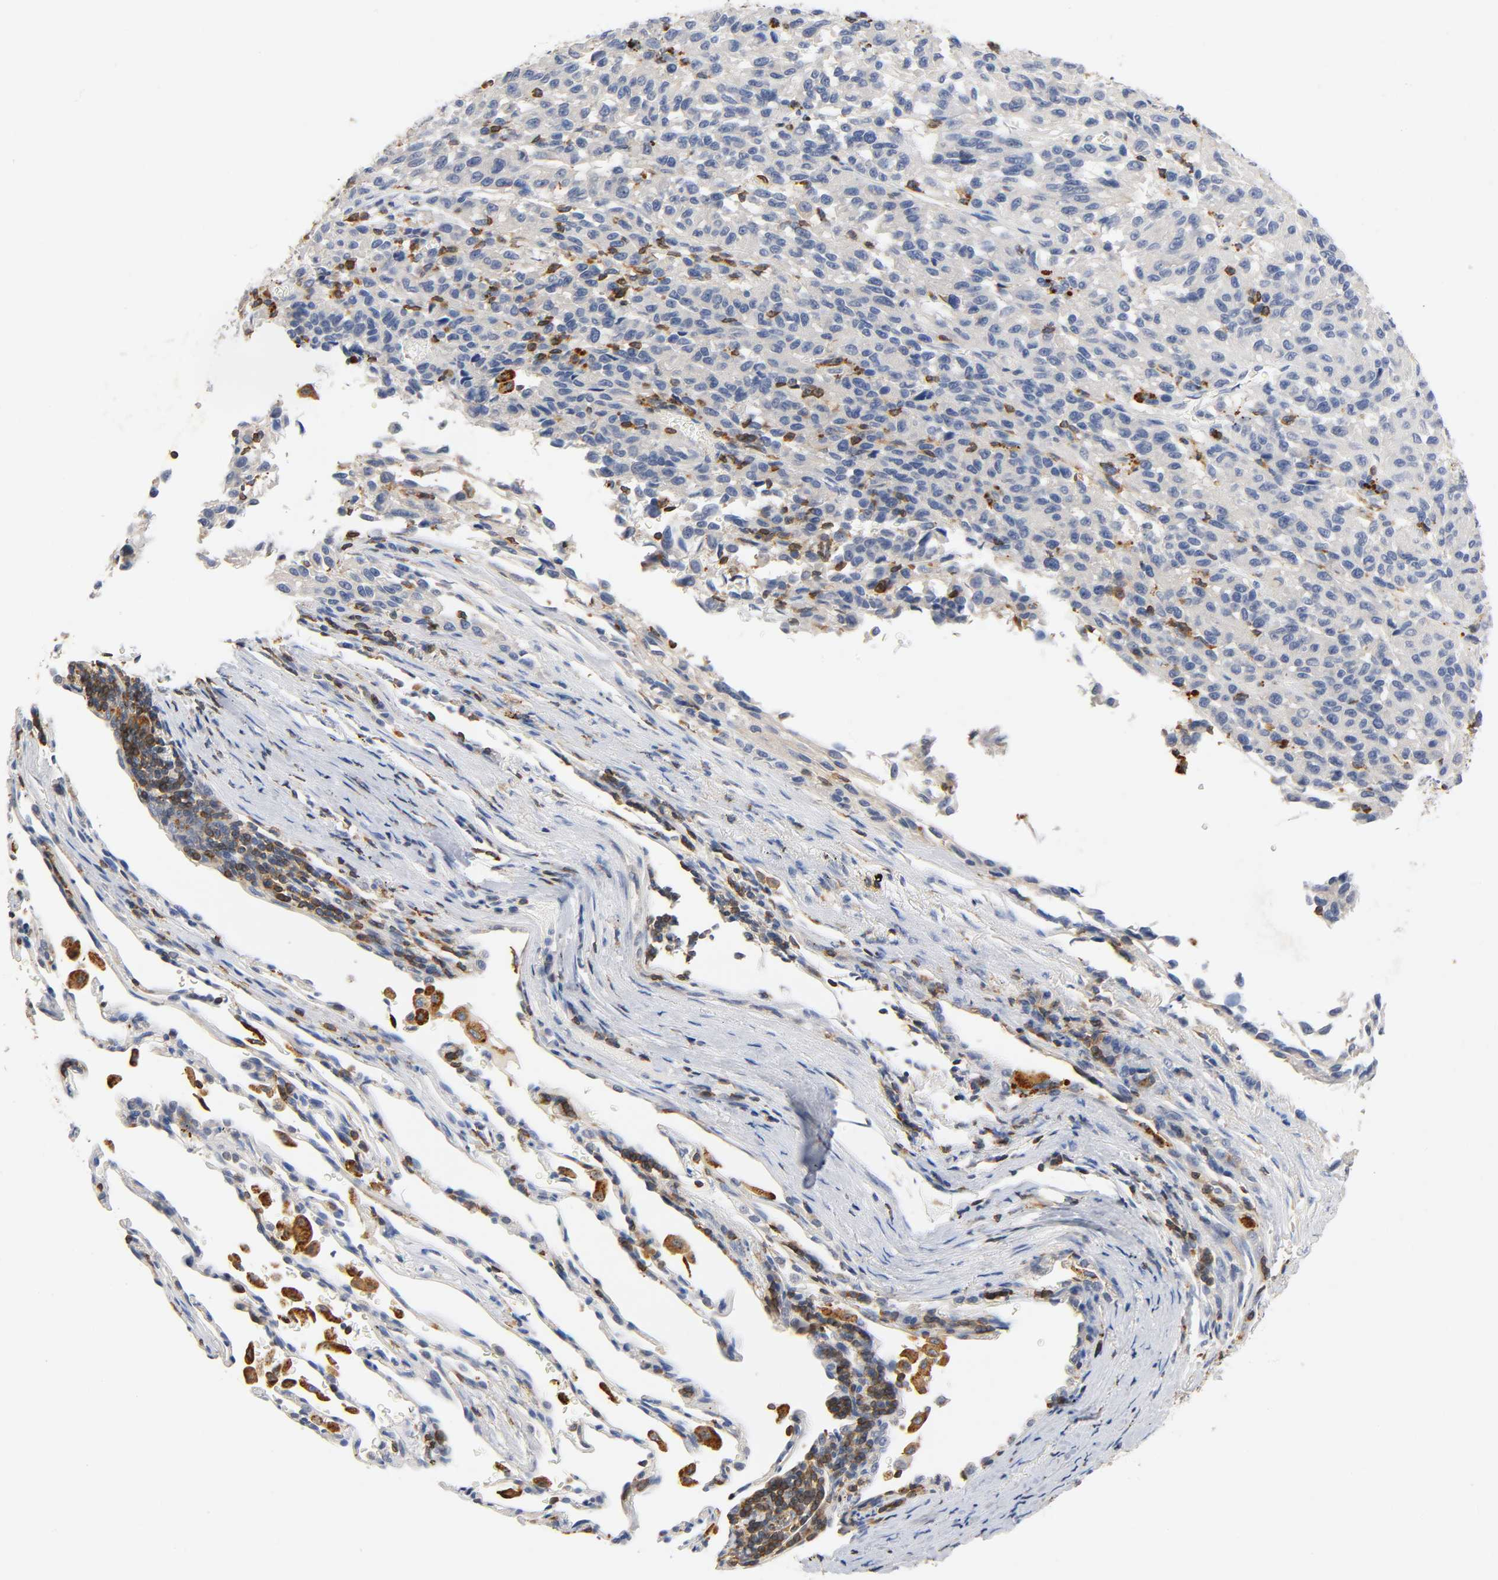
{"staining": {"intensity": "negative", "quantity": "none", "location": "none"}, "tissue": "melanoma", "cell_type": "Tumor cells", "image_type": "cancer", "snomed": [{"axis": "morphology", "description": "Malignant melanoma, Metastatic site"}, {"axis": "topography", "description": "Lung"}], "caption": "This is an immunohistochemistry histopathology image of malignant melanoma (metastatic site). There is no staining in tumor cells.", "gene": "UCKL1", "patient": {"sex": "male", "age": 64}}